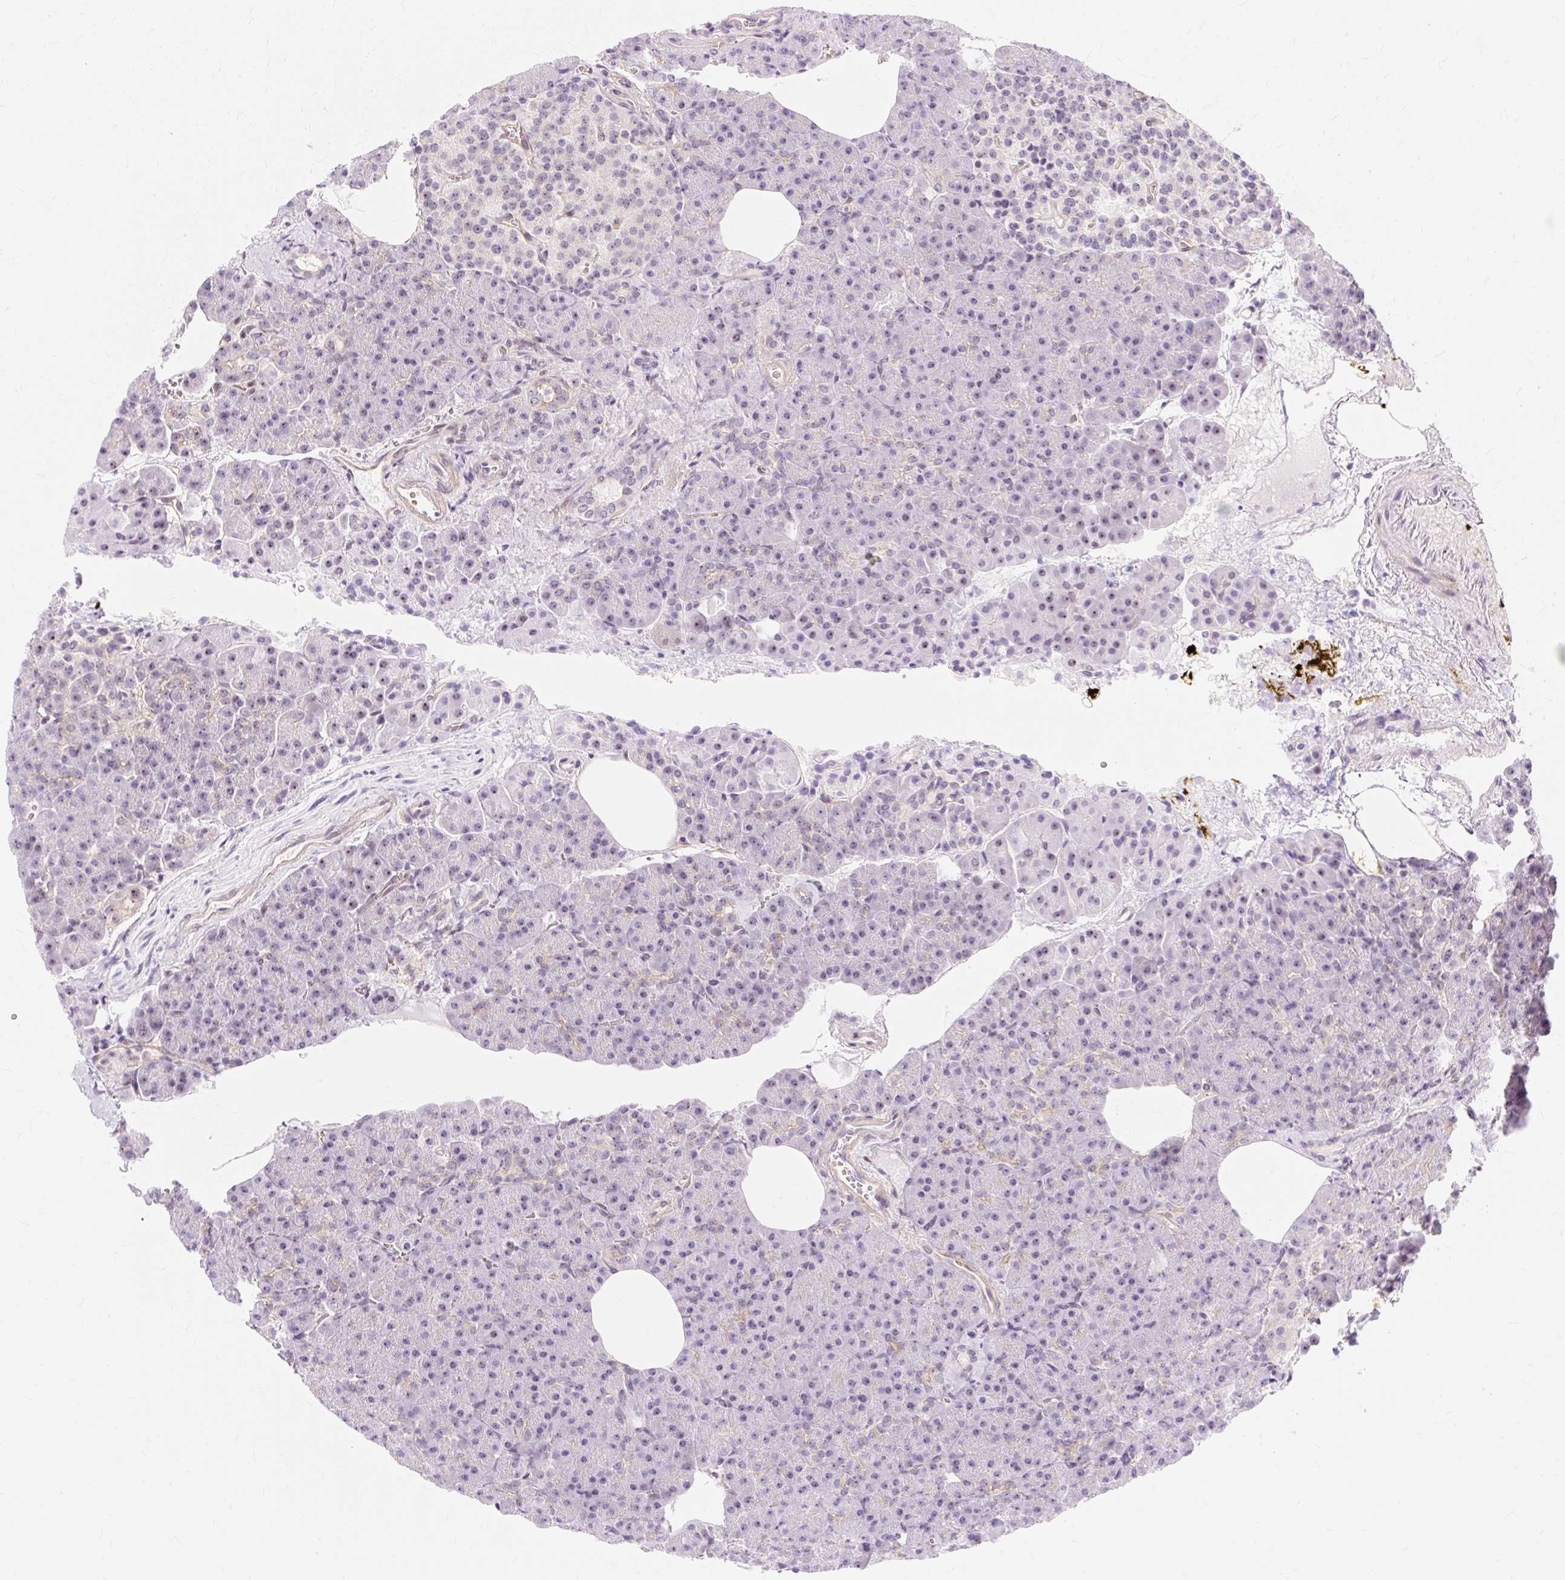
{"staining": {"intensity": "weak", "quantity": "25%-75%", "location": "nuclear"}, "tissue": "pancreas", "cell_type": "Exocrine glandular cells", "image_type": "normal", "snomed": [{"axis": "morphology", "description": "Normal tissue, NOS"}, {"axis": "topography", "description": "Pancreas"}], "caption": "Weak nuclear staining for a protein is identified in approximately 25%-75% of exocrine glandular cells of normal pancreas using IHC.", "gene": "OBP2A", "patient": {"sex": "female", "age": 74}}